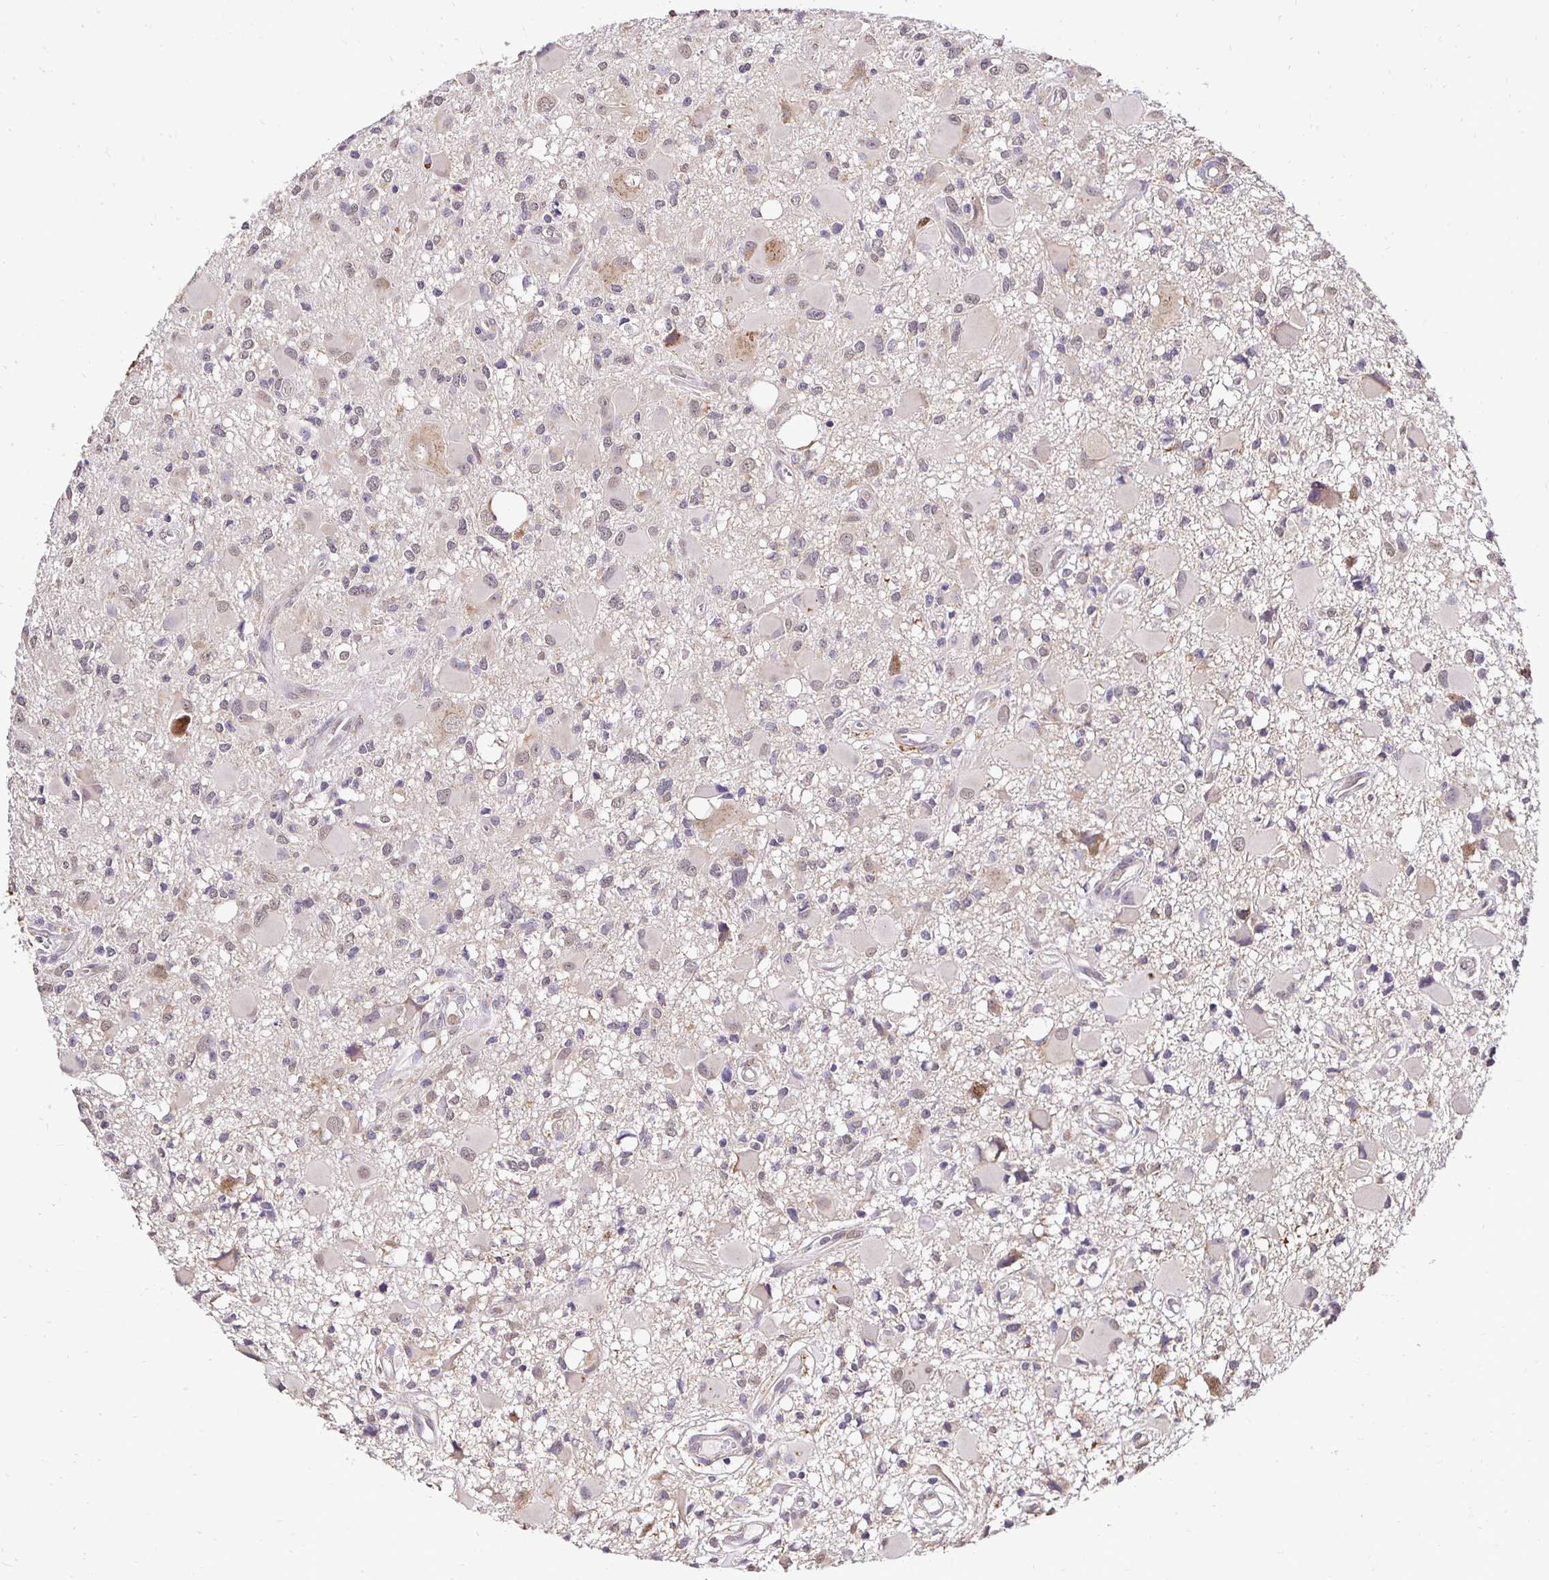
{"staining": {"intensity": "weak", "quantity": "<25%", "location": "nuclear"}, "tissue": "glioma", "cell_type": "Tumor cells", "image_type": "cancer", "snomed": [{"axis": "morphology", "description": "Glioma, malignant, High grade"}, {"axis": "topography", "description": "Brain"}], "caption": "The micrograph displays no significant positivity in tumor cells of malignant glioma (high-grade).", "gene": "RHEBL1", "patient": {"sex": "male", "age": 54}}